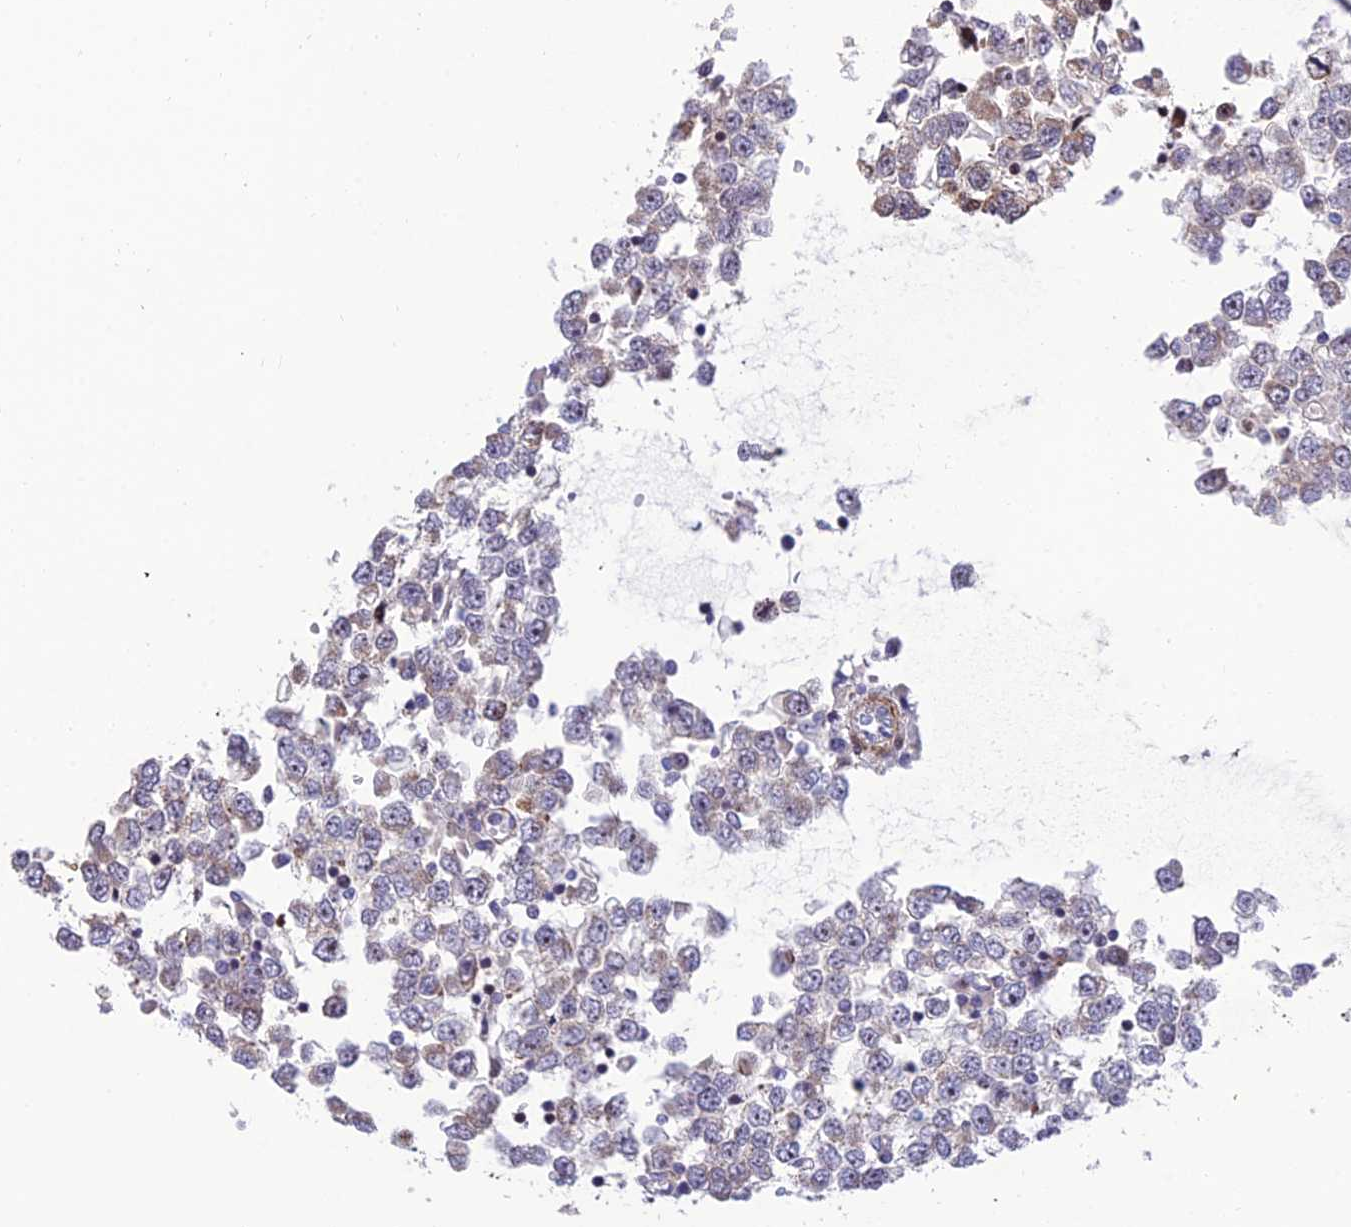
{"staining": {"intensity": "negative", "quantity": "none", "location": "none"}, "tissue": "testis cancer", "cell_type": "Tumor cells", "image_type": "cancer", "snomed": [{"axis": "morphology", "description": "Seminoma, NOS"}, {"axis": "topography", "description": "Testis"}], "caption": "This is a photomicrograph of IHC staining of testis seminoma, which shows no positivity in tumor cells.", "gene": "KBTBD7", "patient": {"sex": "male", "age": 65}}